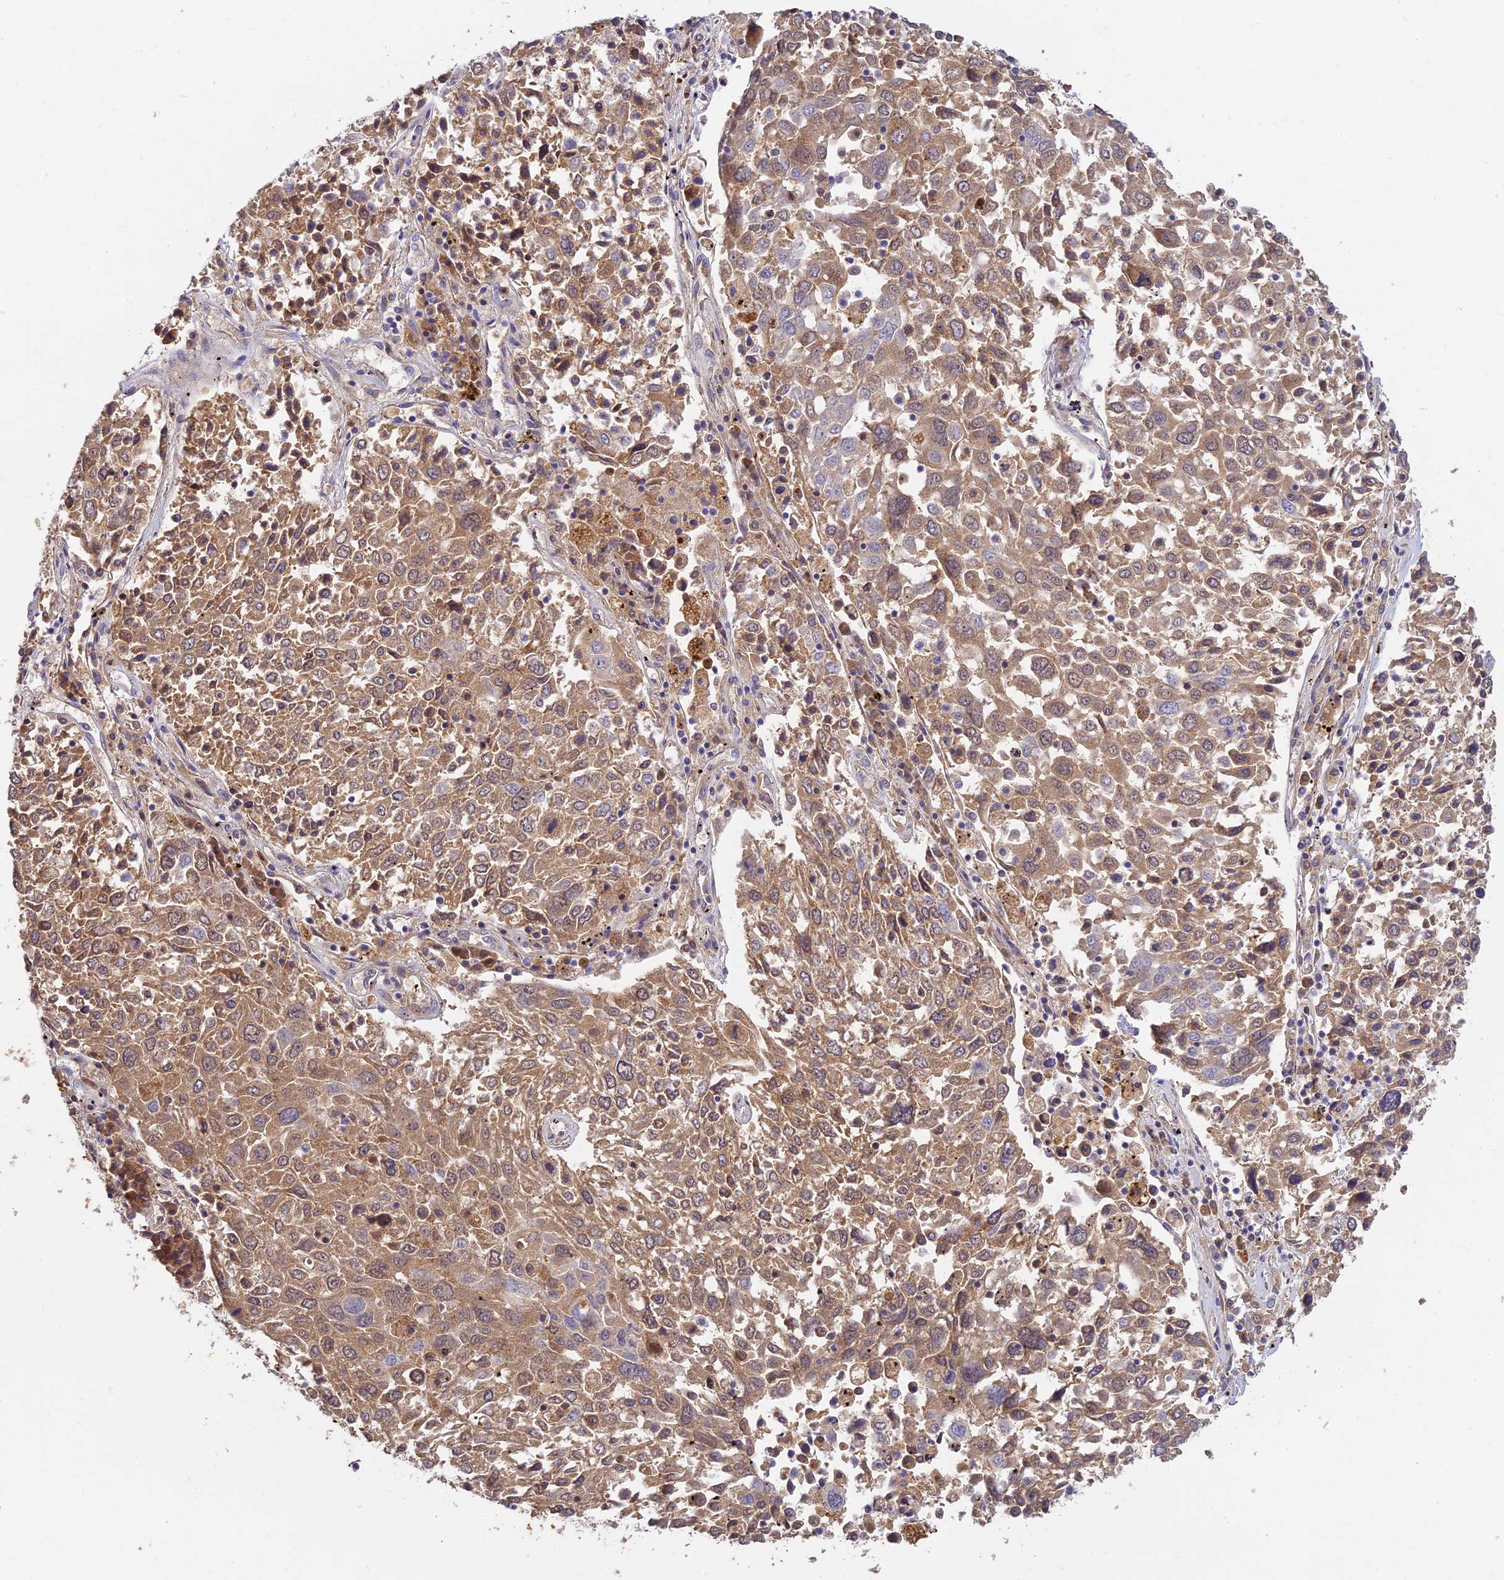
{"staining": {"intensity": "moderate", "quantity": ">75%", "location": "cytoplasmic/membranous"}, "tissue": "lung cancer", "cell_type": "Tumor cells", "image_type": "cancer", "snomed": [{"axis": "morphology", "description": "Squamous cell carcinoma, NOS"}, {"axis": "topography", "description": "Lung"}], "caption": "A micrograph of human lung cancer stained for a protein demonstrates moderate cytoplasmic/membranous brown staining in tumor cells.", "gene": "ACSM5", "patient": {"sex": "male", "age": 65}}